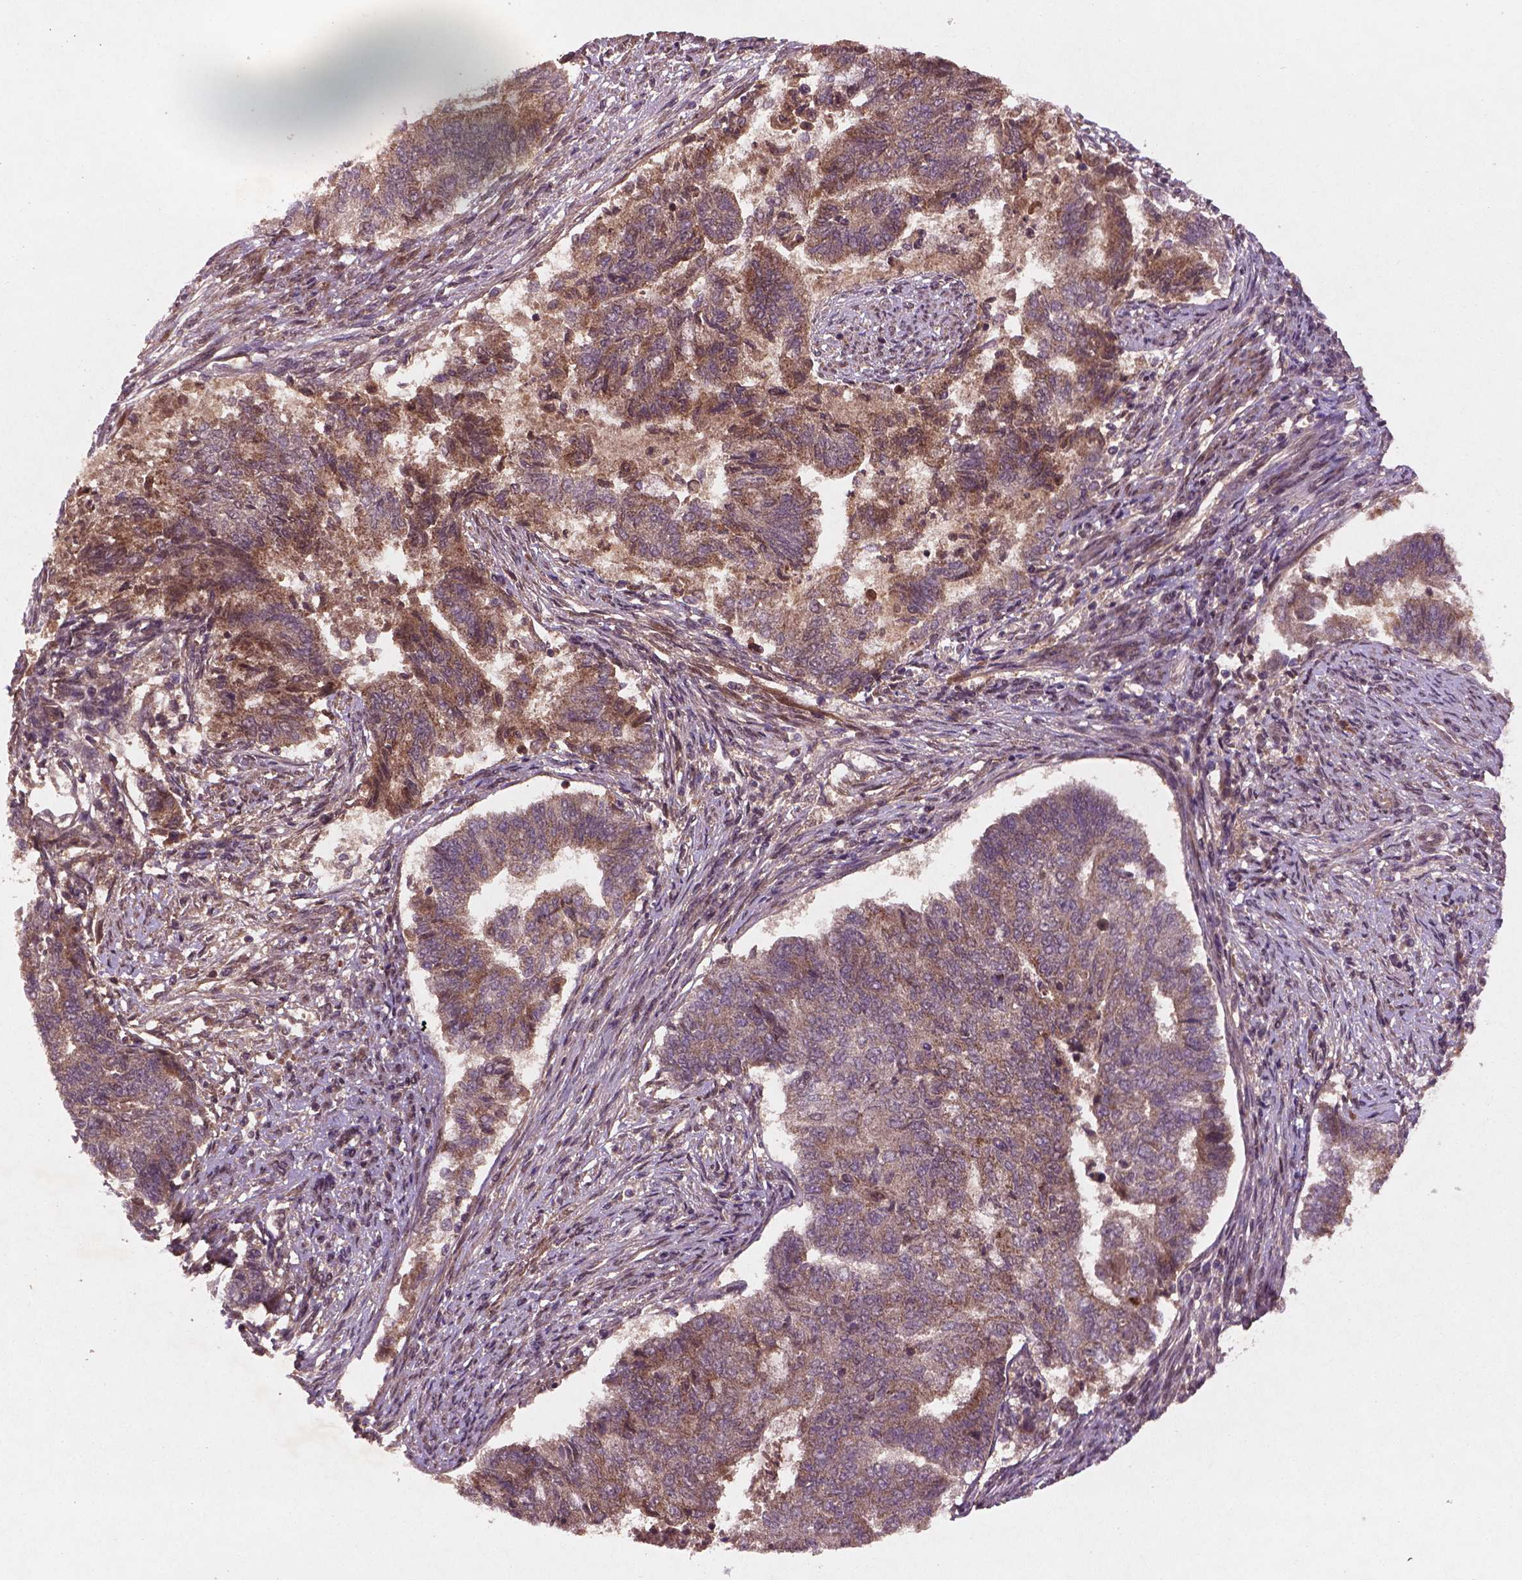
{"staining": {"intensity": "weak", "quantity": ">75%", "location": "cytoplasmic/membranous"}, "tissue": "endometrial cancer", "cell_type": "Tumor cells", "image_type": "cancer", "snomed": [{"axis": "morphology", "description": "Adenocarcinoma, NOS"}, {"axis": "topography", "description": "Endometrium"}], "caption": "This photomicrograph demonstrates endometrial cancer stained with IHC to label a protein in brown. The cytoplasmic/membranous of tumor cells show weak positivity for the protein. Nuclei are counter-stained blue.", "gene": "NIPAL2", "patient": {"sex": "female", "age": 65}}